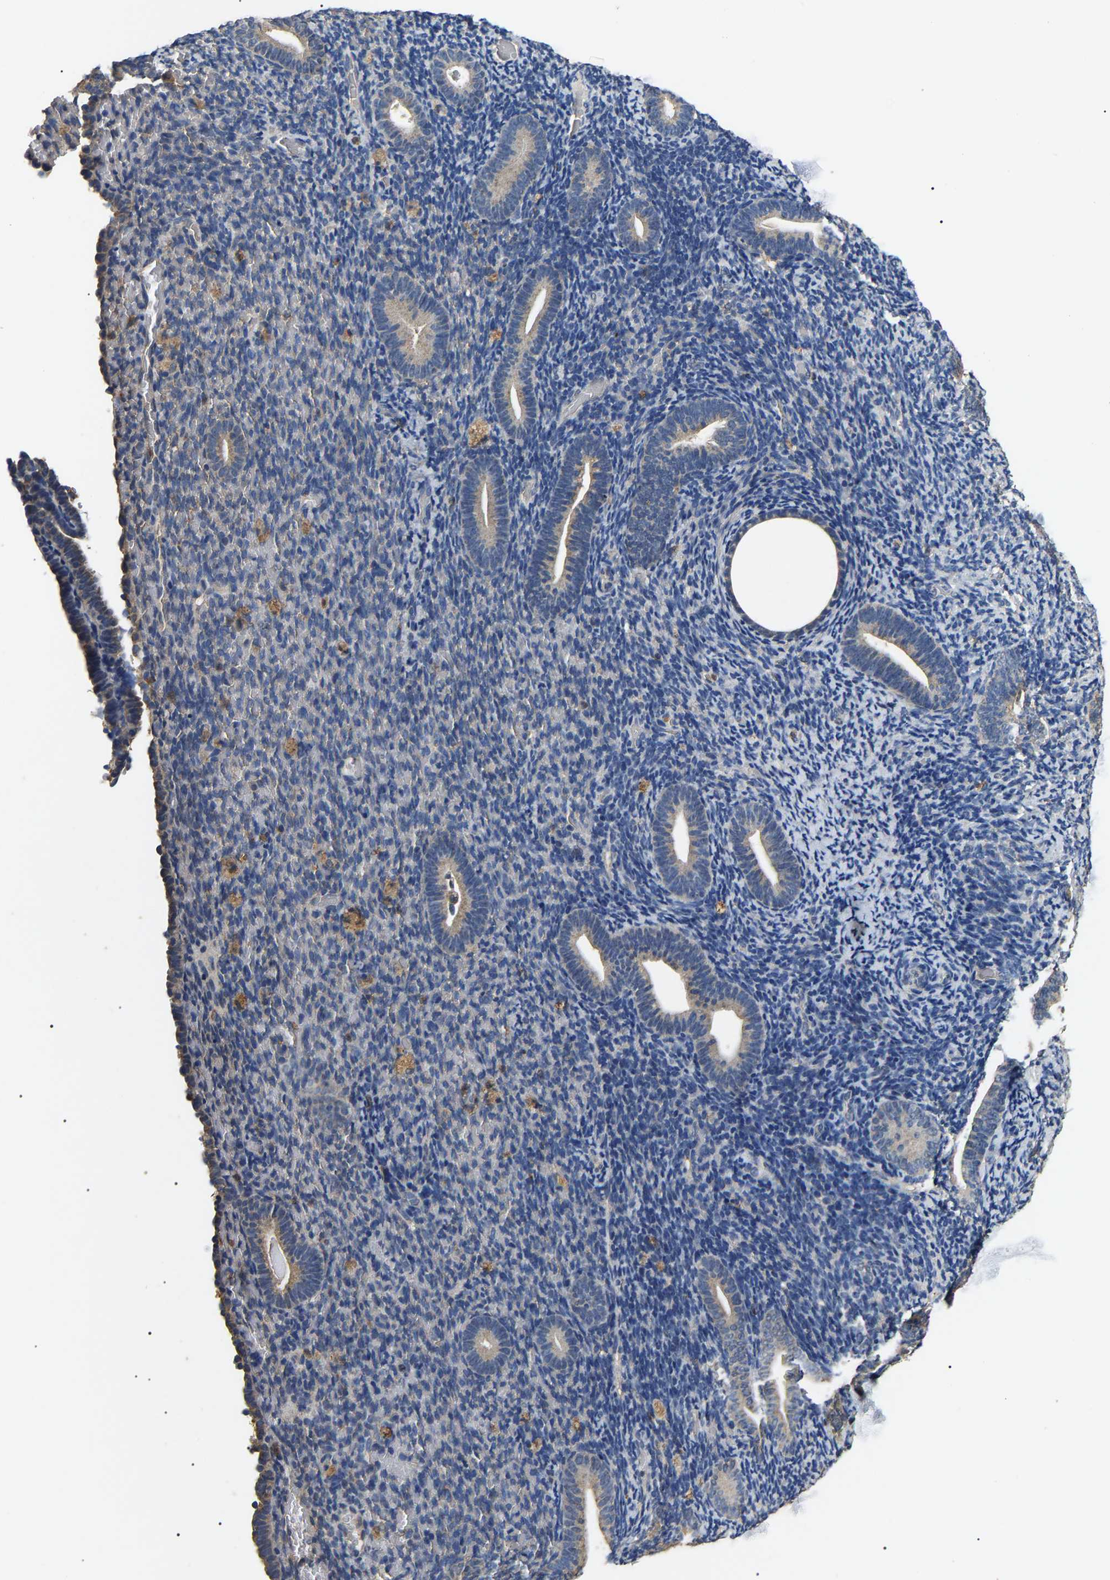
{"staining": {"intensity": "negative", "quantity": "none", "location": "none"}, "tissue": "endometrium", "cell_type": "Cells in endometrial stroma", "image_type": "normal", "snomed": [{"axis": "morphology", "description": "Normal tissue, NOS"}, {"axis": "topography", "description": "Endometrium"}], "caption": "The micrograph shows no staining of cells in endometrial stroma in normal endometrium.", "gene": "PSMD8", "patient": {"sex": "female", "age": 51}}